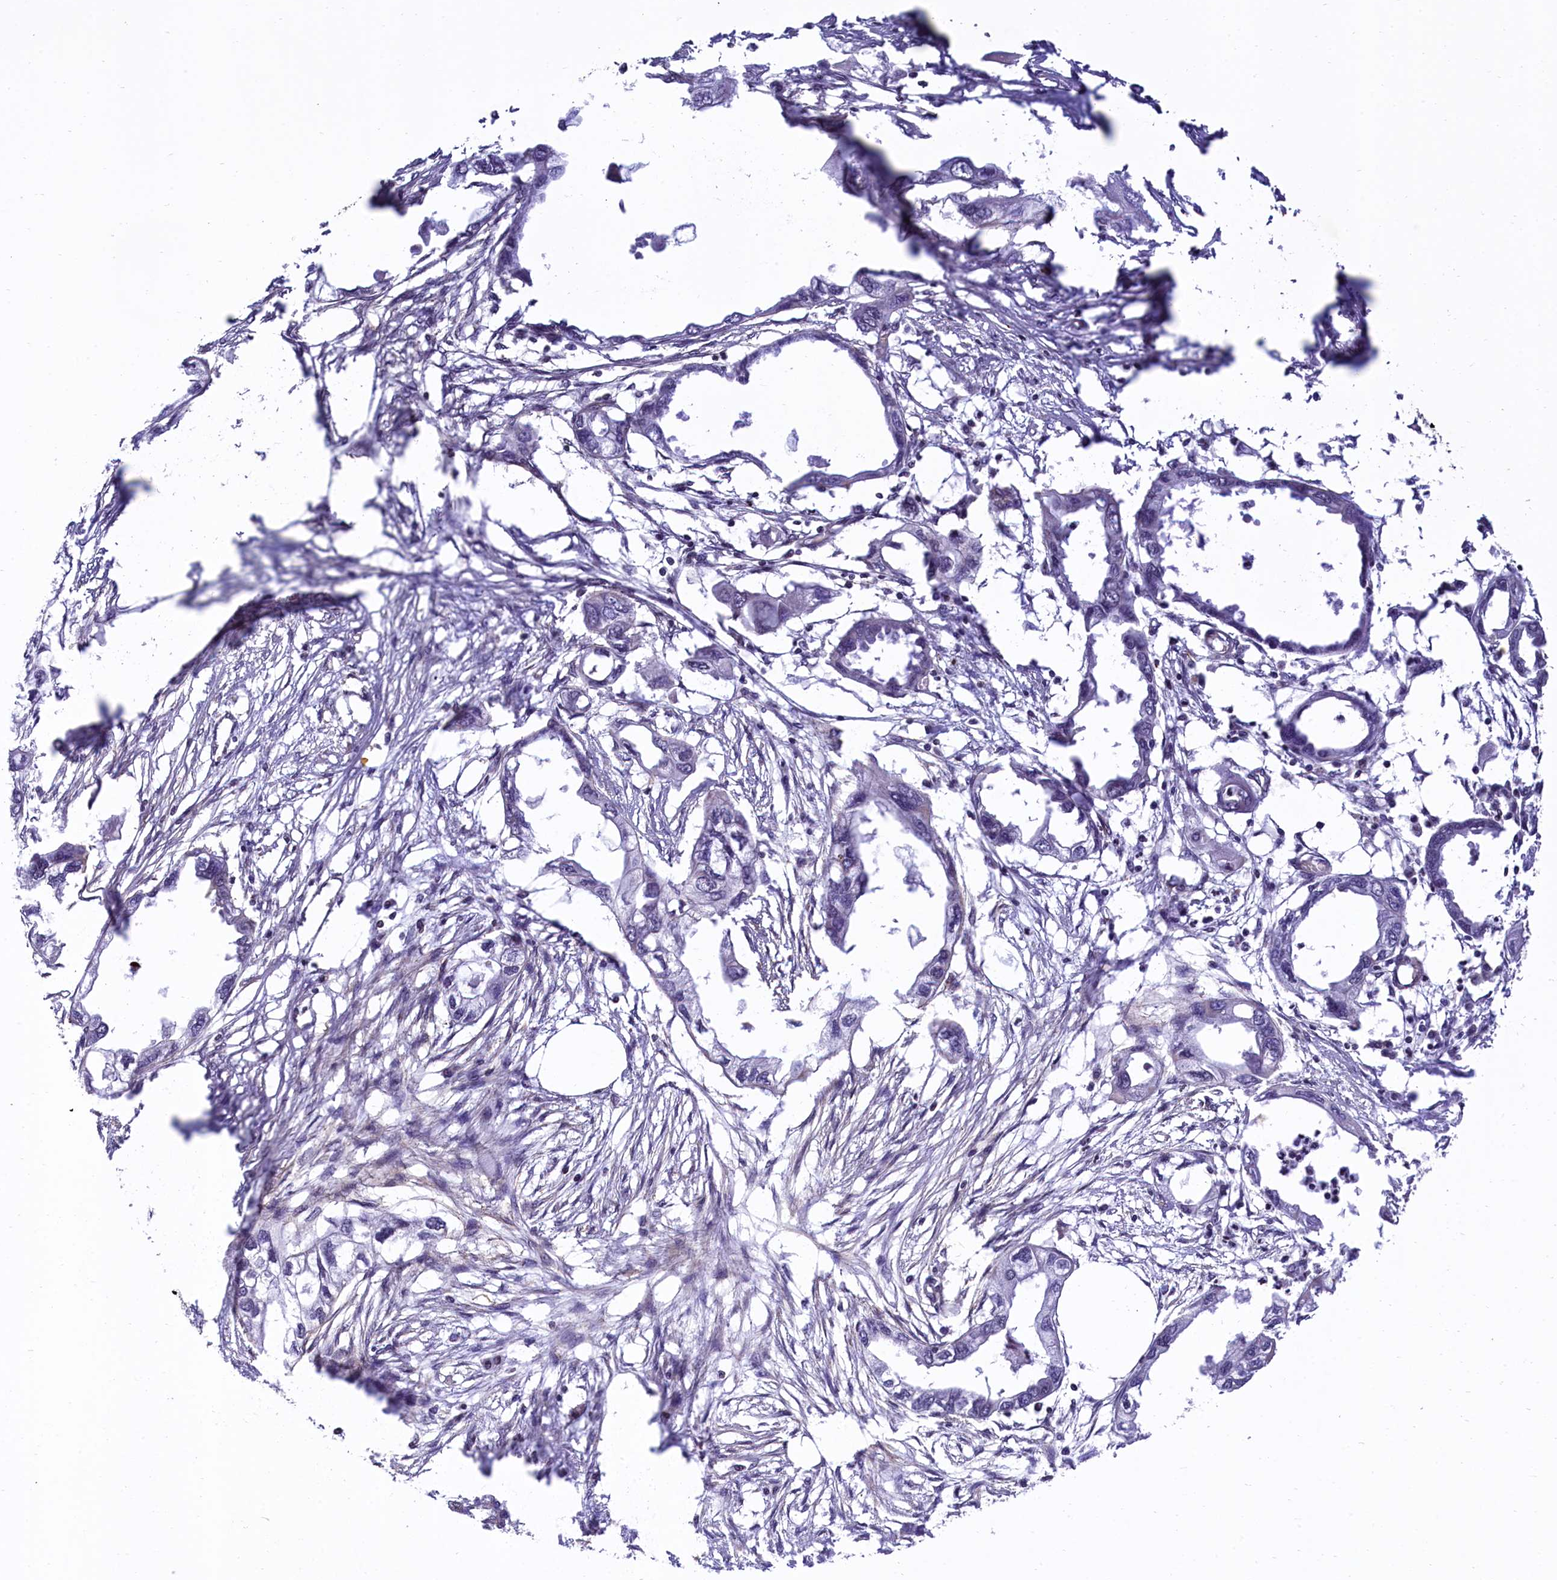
{"staining": {"intensity": "negative", "quantity": "none", "location": "none"}, "tissue": "endometrial cancer", "cell_type": "Tumor cells", "image_type": "cancer", "snomed": [{"axis": "morphology", "description": "Adenocarcinoma, NOS"}, {"axis": "morphology", "description": "Adenocarcinoma, metastatic, NOS"}, {"axis": "topography", "description": "Adipose tissue"}, {"axis": "topography", "description": "Endometrium"}], "caption": "There is no significant expression in tumor cells of metastatic adenocarcinoma (endometrial).", "gene": "ZNF2", "patient": {"sex": "female", "age": 67}}